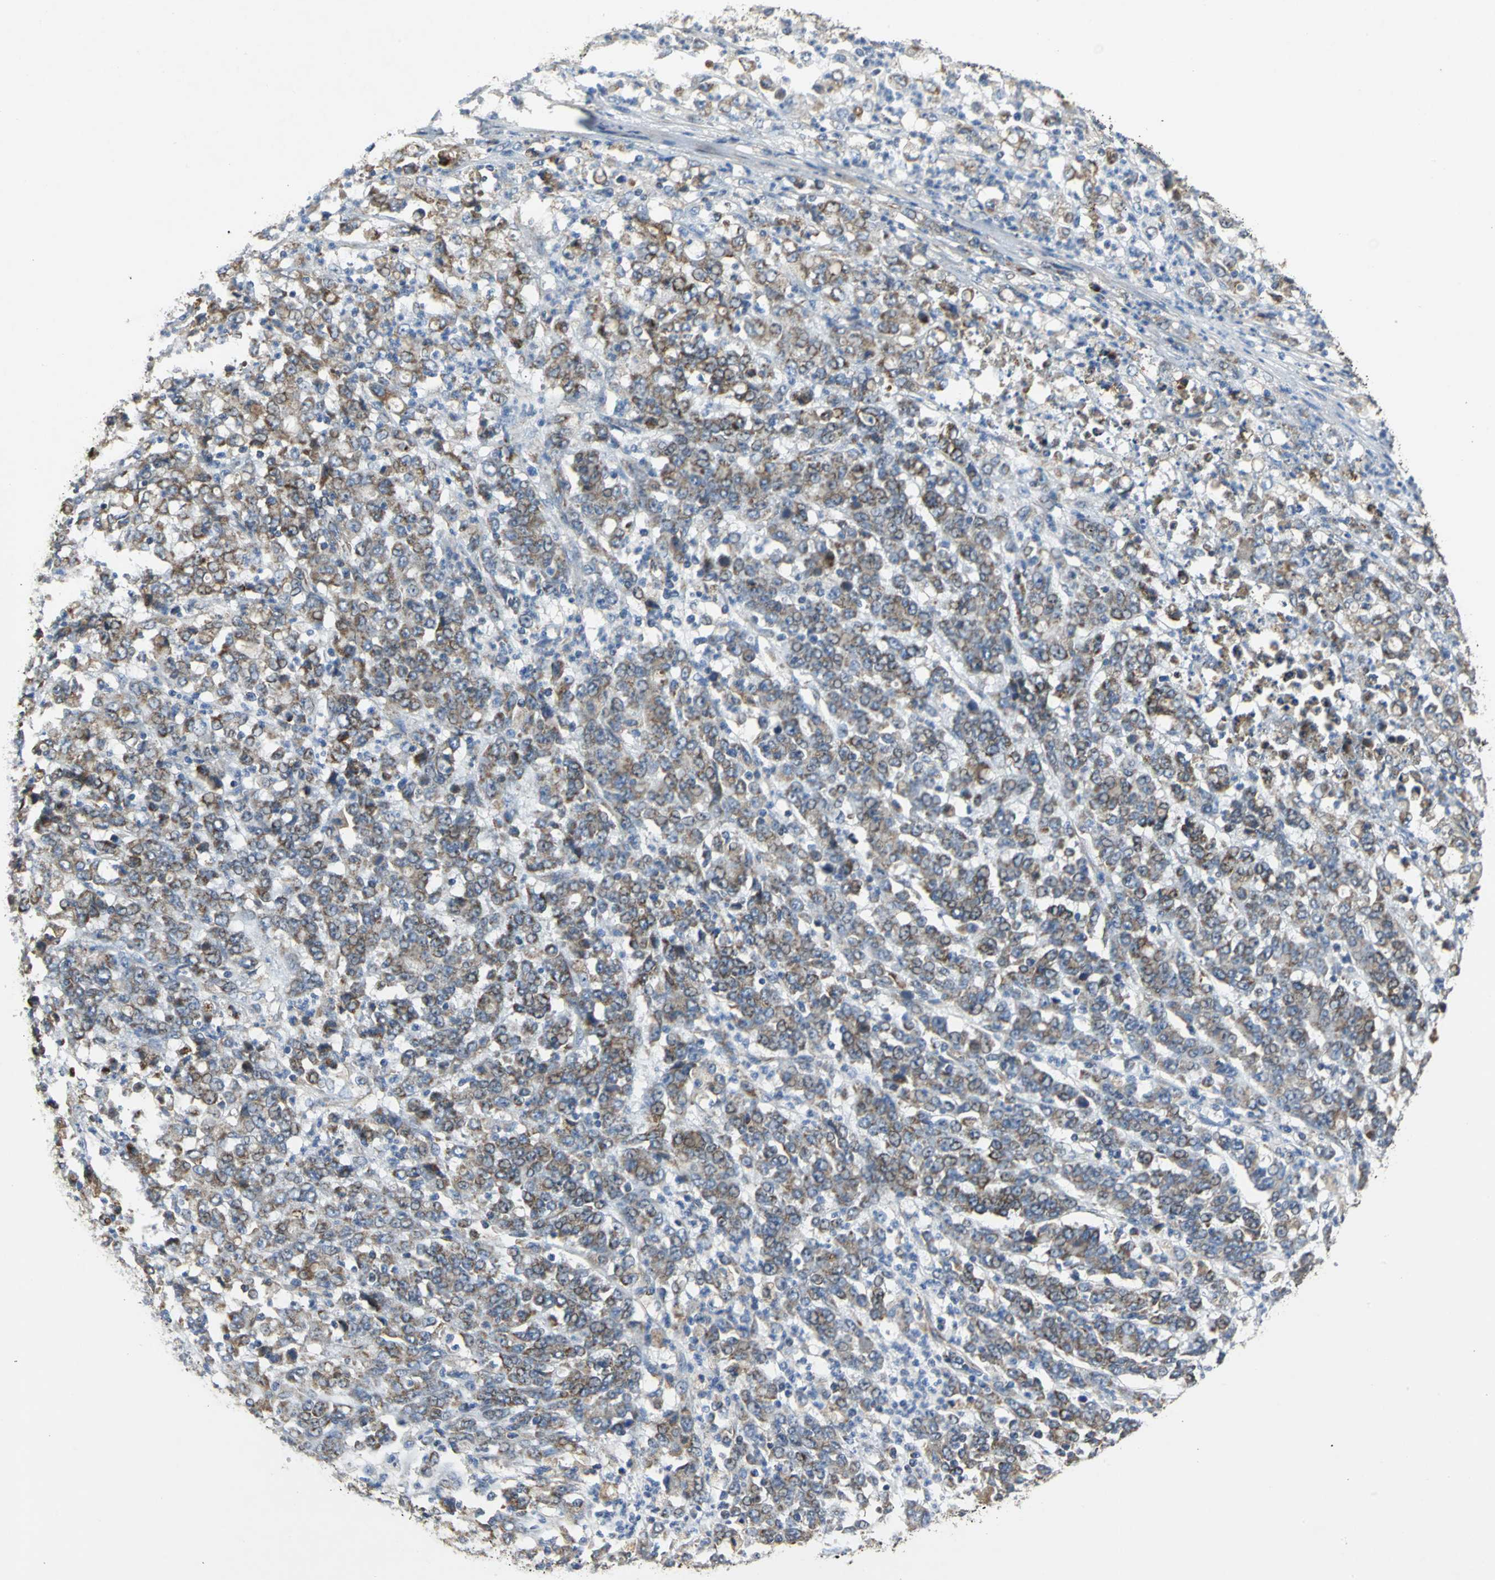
{"staining": {"intensity": "strong", "quantity": "25%-75%", "location": "cytoplasmic/membranous"}, "tissue": "stomach cancer", "cell_type": "Tumor cells", "image_type": "cancer", "snomed": [{"axis": "morphology", "description": "Adenocarcinoma, NOS"}, {"axis": "topography", "description": "Stomach, lower"}], "caption": "Protein positivity by immunohistochemistry (IHC) displays strong cytoplasmic/membranous staining in approximately 25%-75% of tumor cells in adenocarcinoma (stomach). The protein is shown in brown color, while the nuclei are stained blue.", "gene": "NDUFB5", "patient": {"sex": "female", "age": 71}}